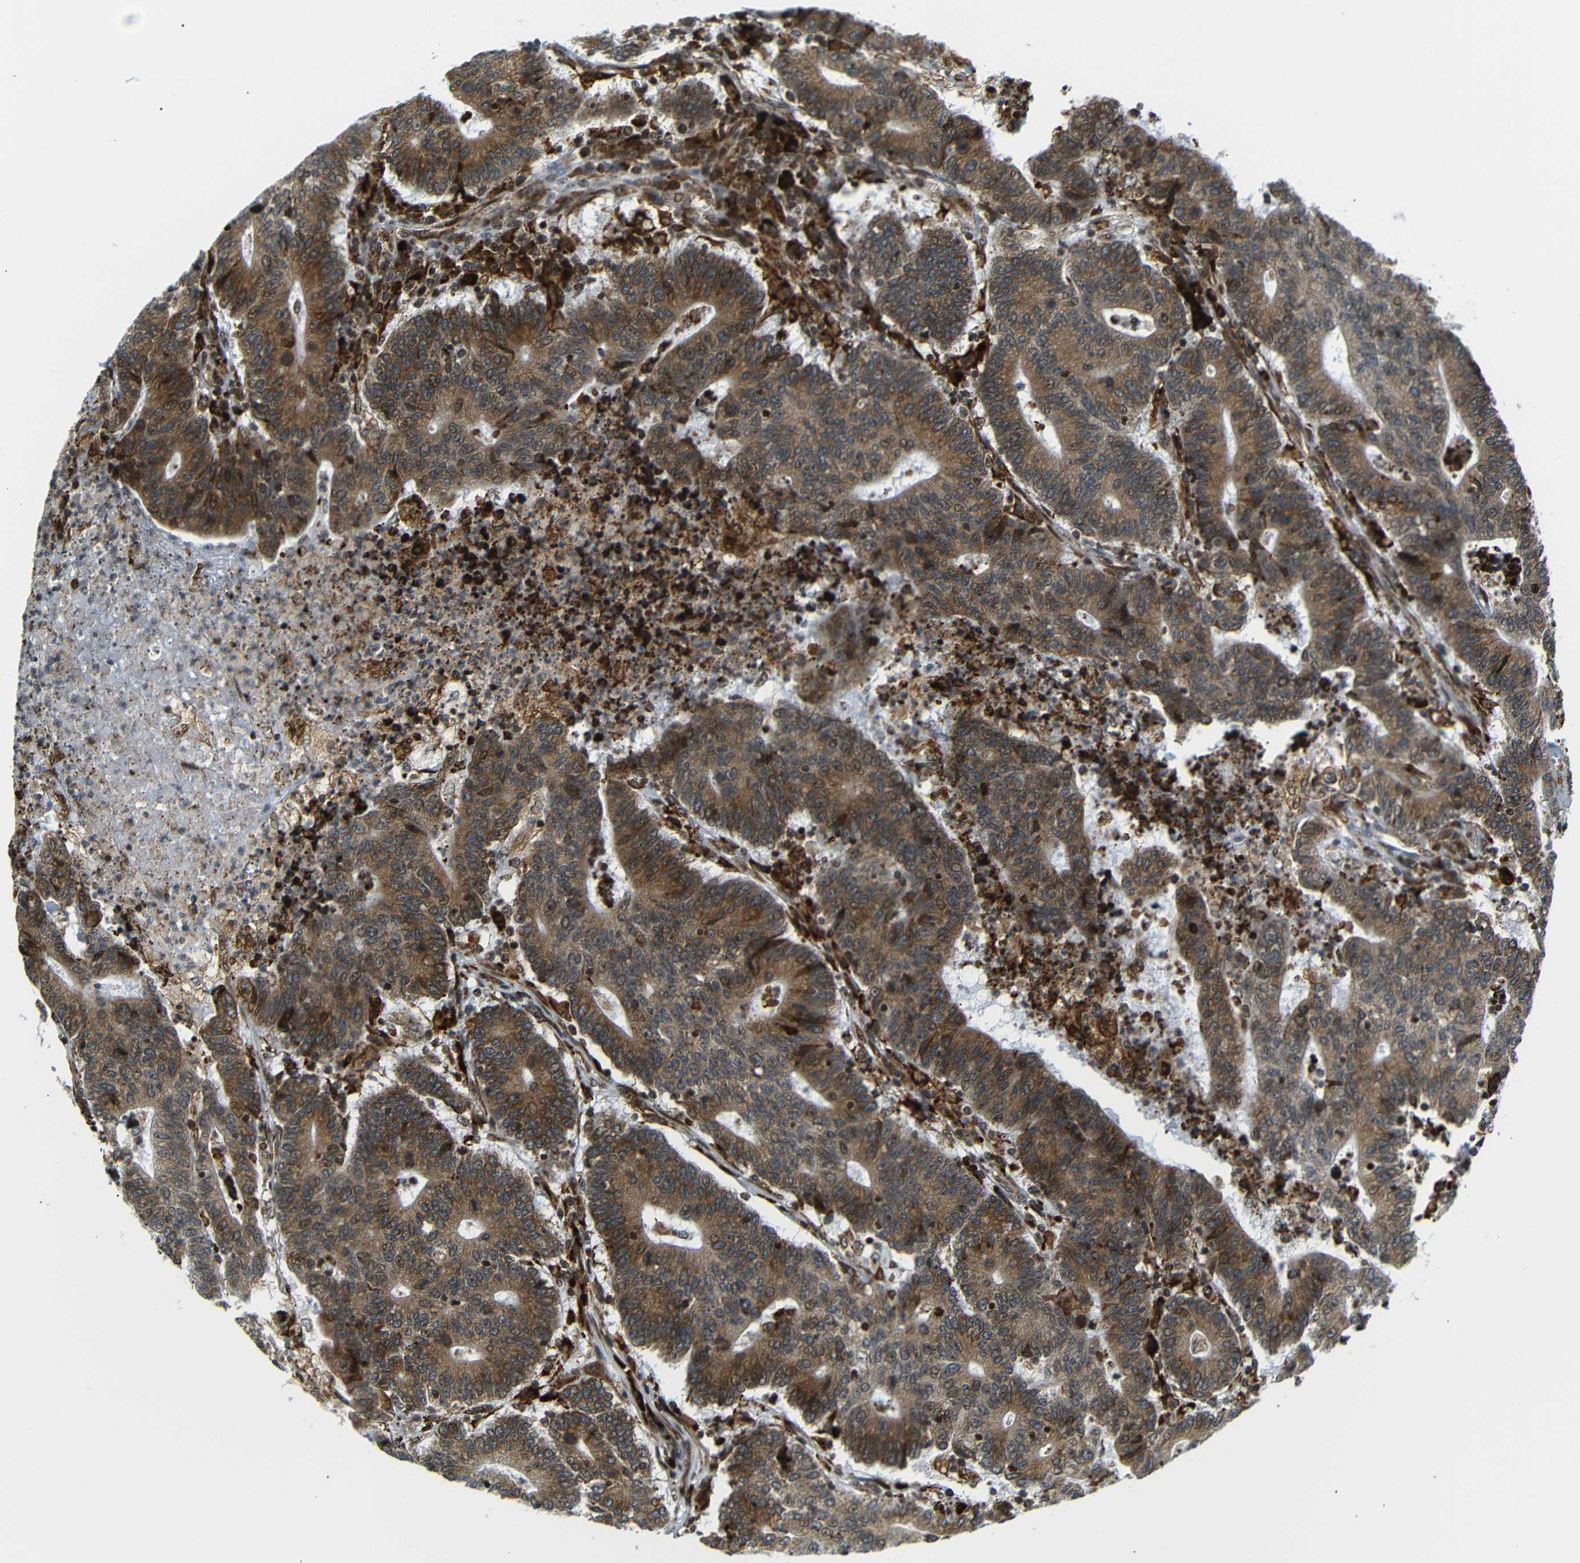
{"staining": {"intensity": "strong", "quantity": ">75%", "location": "cytoplasmic/membranous"}, "tissue": "colorectal cancer", "cell_type": "Tumor cells", "image_type": "cancer", "snomed": [{"axis": "morphology", "description": "Normal tissue, NOS"}, {"axis": "morphology", "description": "Adenocarcinoma, NOS"}, {"axis": "topography", "description": "Colon"}], "caption": "Immunohistochemical staining of colorectal adenocarcinoma shows high levels of strong cytoplasmic/membranous protein positivity in about >75% of tumor cells.", "gene": "SPCS2", "patient": {"sex": "female", "age": 75}}